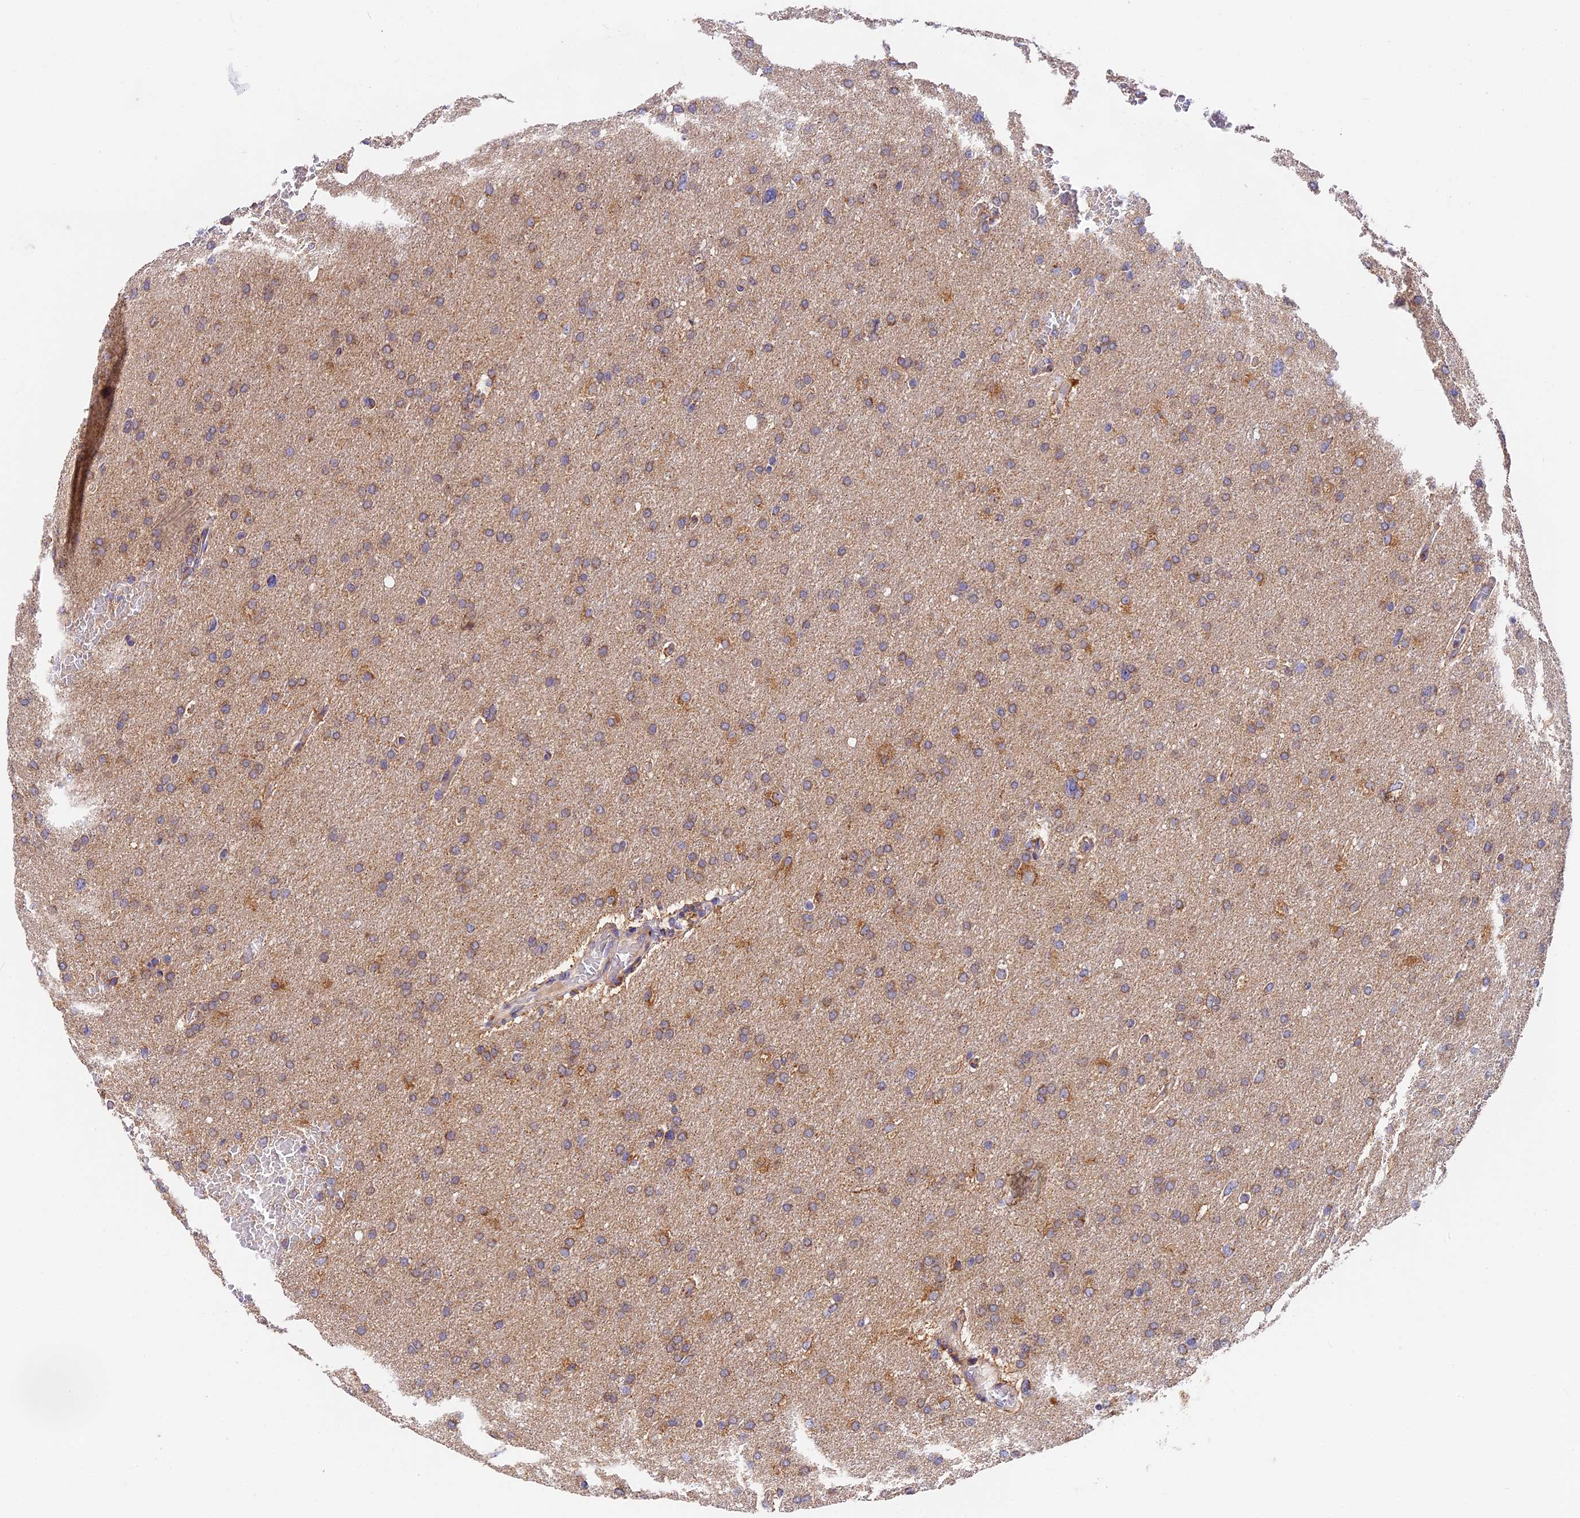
{"staining": {"intensity": "moderate", "quantity": ">75%", "location": "cytoplasmic/membranous"}, "tissue": "glioma", "cell_type": "Tumor cells", "image_type": "cancer", "snomed": [{"axis": "morphology", "description": "Glioma, malignant, High grade"}, {"axis": "topography", "description": "Cerebral cortex"}], "caption": "The immunohistochemical stain labels moderate cytoplasmic/membranous expression in tumor cells of glioma tissue.", "gene": "MRAS", "patient": {"sex": "female", "age": 36}}